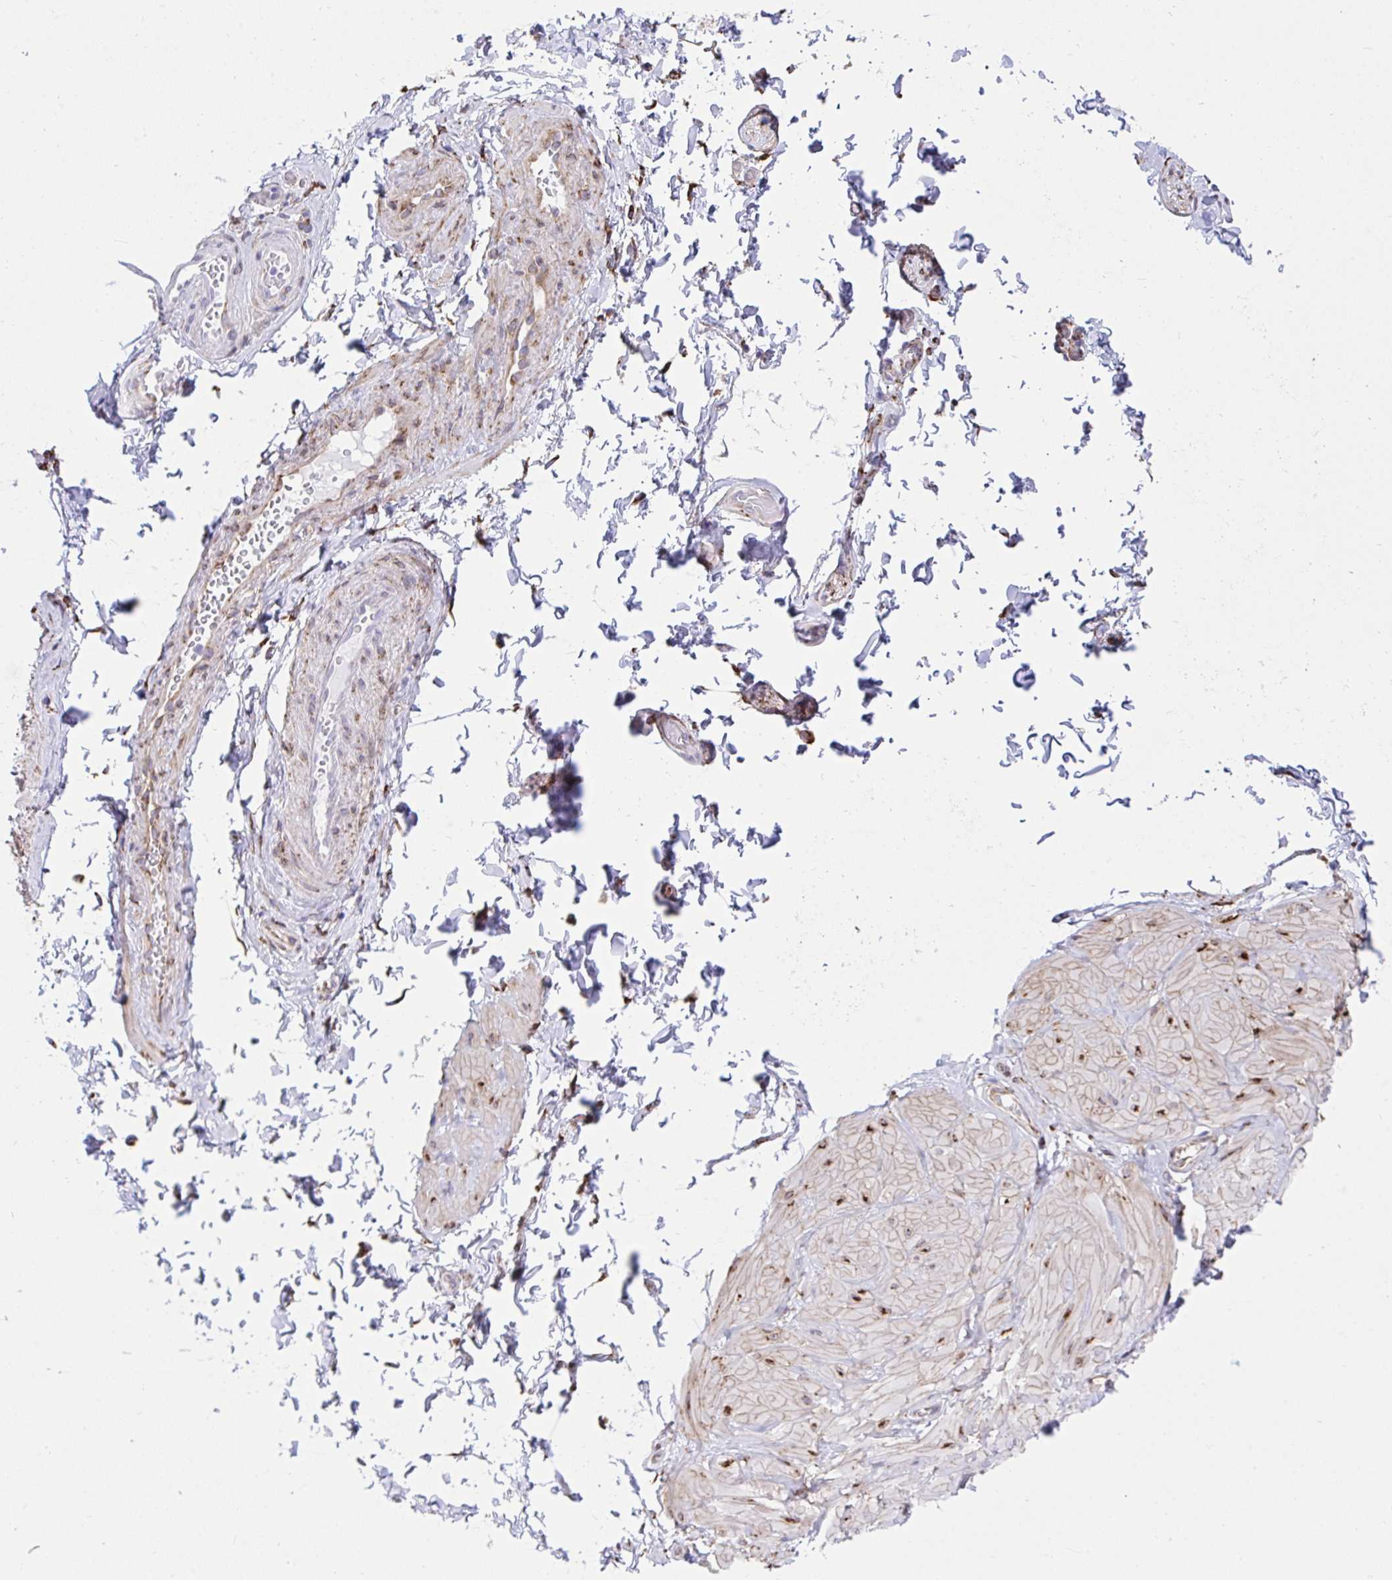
{"staining": {"intensity": "strong", "quantity": "25%-75%", "location": "cytoplasmic/membranous"}, "tissue": "adipose tissue", "cell_type": "Adipocytes", "image_type": "normal", "snomed": [{"axis": "morphology", "description": "Normal tissue, NOS"}, {"axis": "topography", "description": "Epididymis, spermatic cord, NOS"}, {"axis": "topography", "description": "Epididymis"}, {"axis": "topography", "description": "Peripheral nerve tissue"}], "caption": "Adipose tissue stained with DAB (3,3'-diaminobenzidine) immunohistochemistry exhibits high levels of strong cytoplasmic/membranous positivity in approximately 25%-75% of adipocytes. The staining was performed using DAB (3,3'-diaminobenzidine) to visualize the protein expression in brown, while the nuclei were stained in blue with hematoxylin (Magnification: 20x).", "gene": "ASPH", "patient": {"sex": "male", "age": 29}}